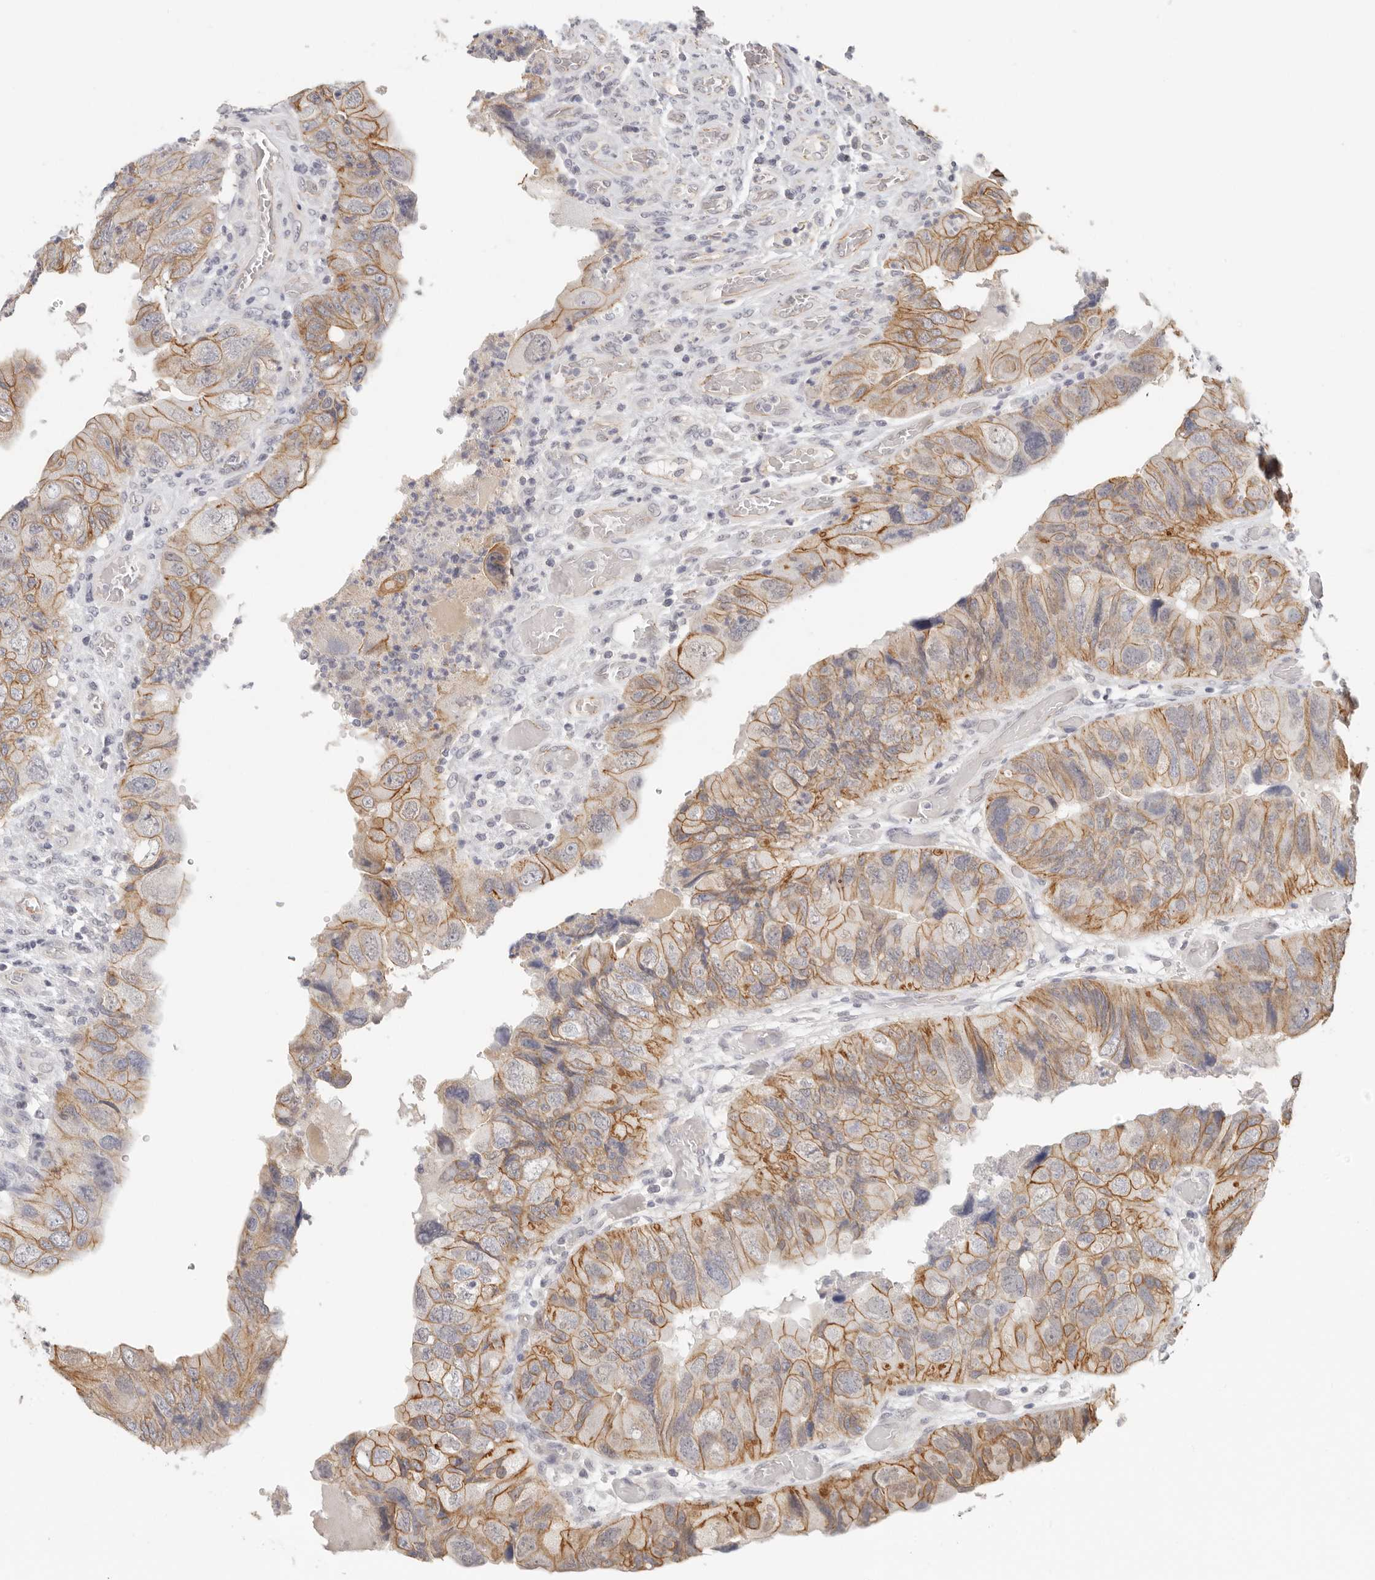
{"staining": {"intensity": "moderate", "quantity": ">75%", "location": "cytoplasmic/membranous"}, "tissue": "colorectal cancer", "cell_type": "Tumor cells", "image_type": "cancer", "snomed": [{"axis": "morphology", "description": "Adenocarcinoma, NOS"}, {"axis": "topography", "description": "Rectum"}], "caption": "Protein expression analysis of colorectal cancer displays moderate cytoplasmic/membranous expression in approximately >75% of tumor cells. The staining is performed using DAB brown chromogen to label protein expression. The nuclei are counter-stained blue using hematoxylin.", "gene": "ANXA9", "patient": {"sex": "male", "age": 63}}